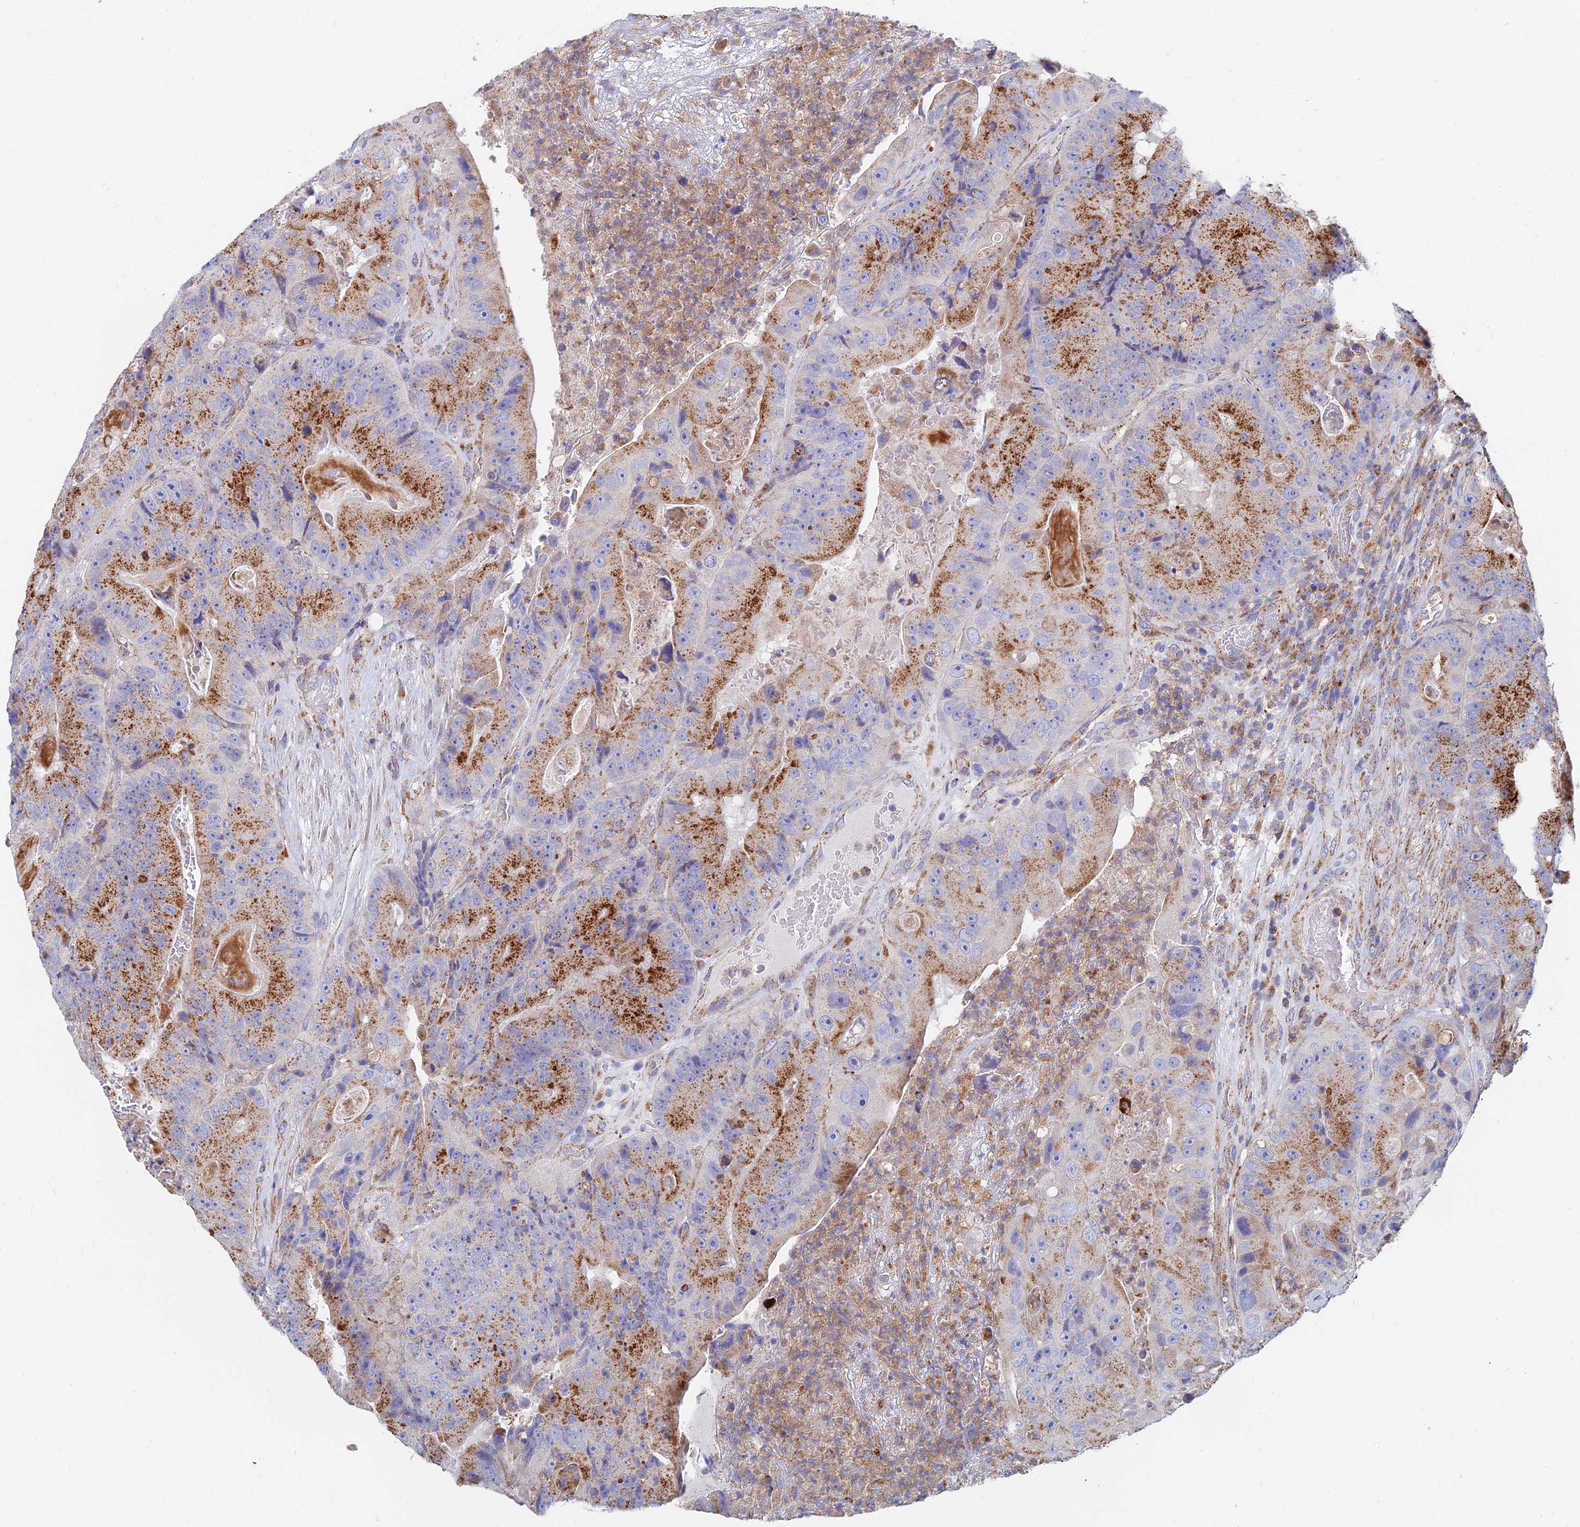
{"staining": {"intensity": "strong", "quantity": ">75%", "location": "cytoplasmic/membranous"}, "tissue": "colorectal cancer", "cell_type": "Tumor cells", "image_type": "cancer", "snomed": [{"axis": "morphology", "description": "Adenocarcinoma, NOS"}, {"axis": "topography", "description": "Colon"}], "caption": "Brown immunohistochemical staining in colorectal cancer (adenocarcinoma) displays strong cytoplasmic/membranous staining in approximately >75% of tumor cells. (Brightfield microscopy of DAB IHC at high magnification).", "gene": "SPNS1", "patient": {"sex": "female", "age": 86}}